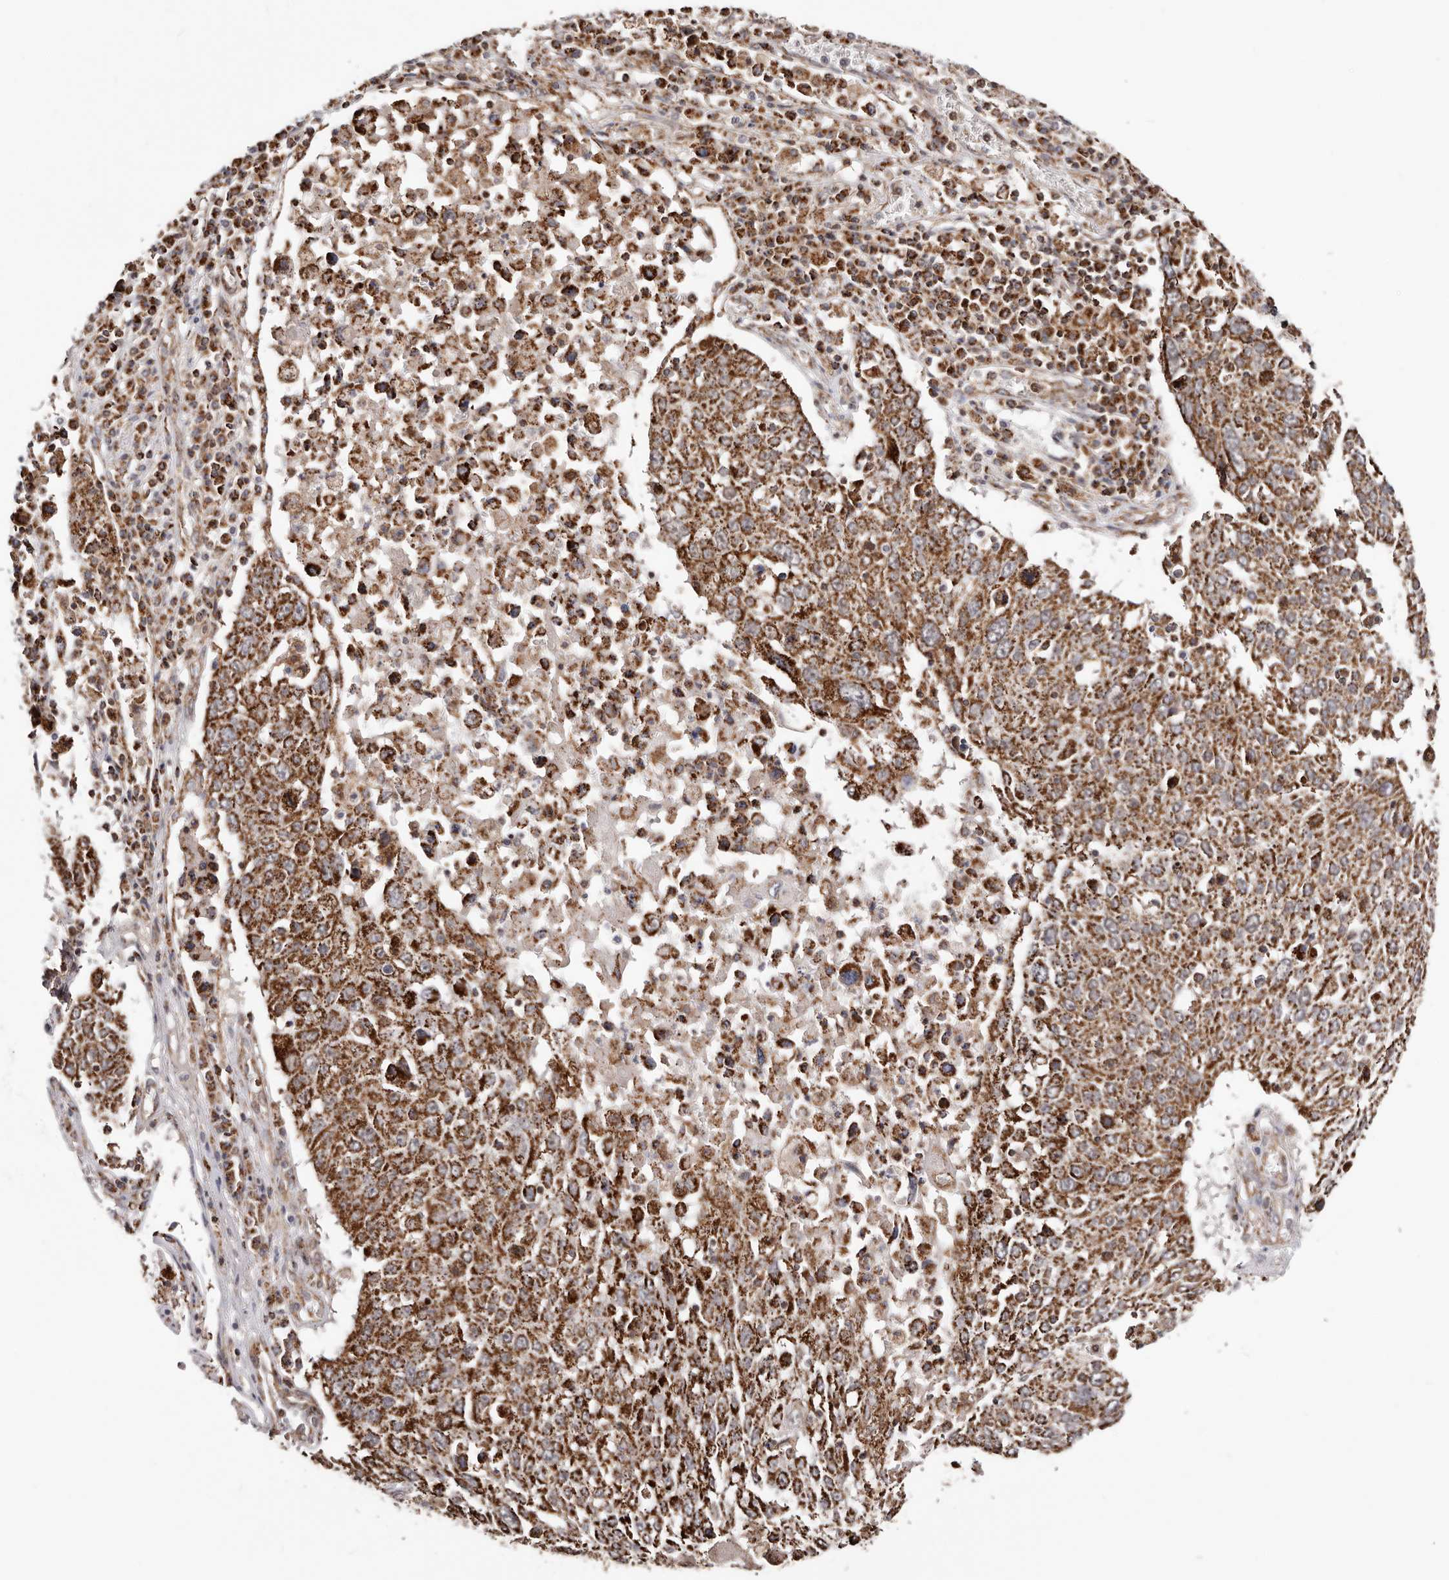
{"staining": {"intensity": "strong", "quantity": ">75%", "location": "cytoplasmic/membranous"}, "tissue": "lung cancer", "cell_type": "Tumor cells", "image_type": "cancer", "snomed": [{"axis": "morphology", "description": "Squamous cell carcinoma, NOS"}, {"axis": "topography", "description": "Lung"}], "caption": "IHC (DAB (3,3'-diaminobenzidine)) staining of squamous cell carcinoma (lung) displays strong cytoplasmic/membranous protein staining in approximately >75% of tumor cells. (Stains: DAB (3,3'-diaminobenzidine) in brown, nuclei in blue, Microscopy: brightfield microscopy at high magnification).", "gene": "PRKACB", "patient": {"sex": "male", "age": 65}}